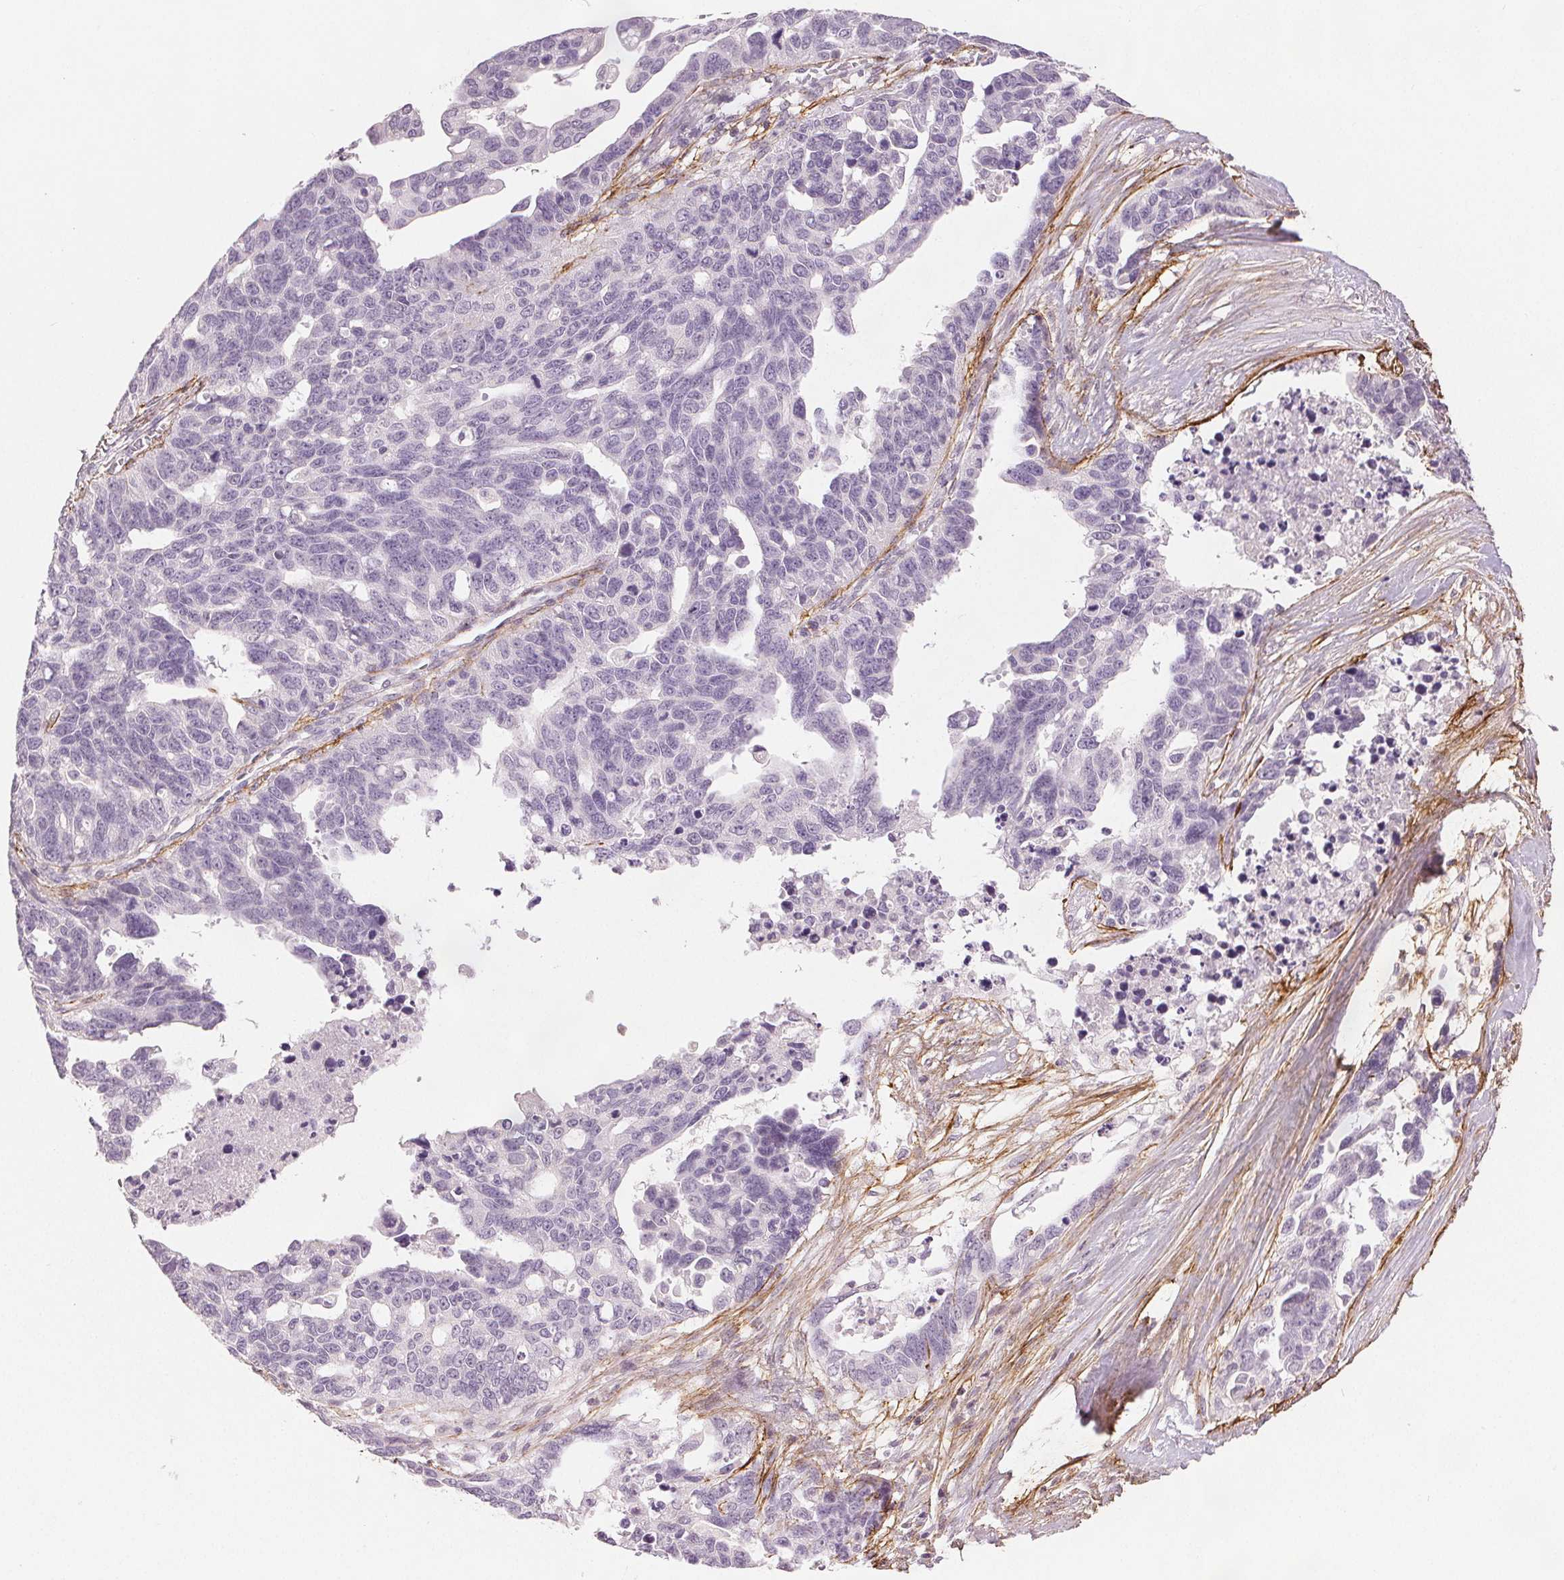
{"staining": {"intensity": "negative", "quantity": "none", "location": "none"}, "tissue": "ovarian cancer", "cell_type": "Tumor cells", "image_type": "cancer", "snomed": [{"axis": "morphology", "description": "Cystadenocarcinoma, serous, NOS"}, {"axis": "topography", "description": "Ovary"}], "caption": "DAB immunohistochemical staining of human serous cystadenocarcinoma (ovarian) demonstrates no significant expression in tumor cells.", "gene": "FBN1", "patient": {"sex": "female", "age": 69}}